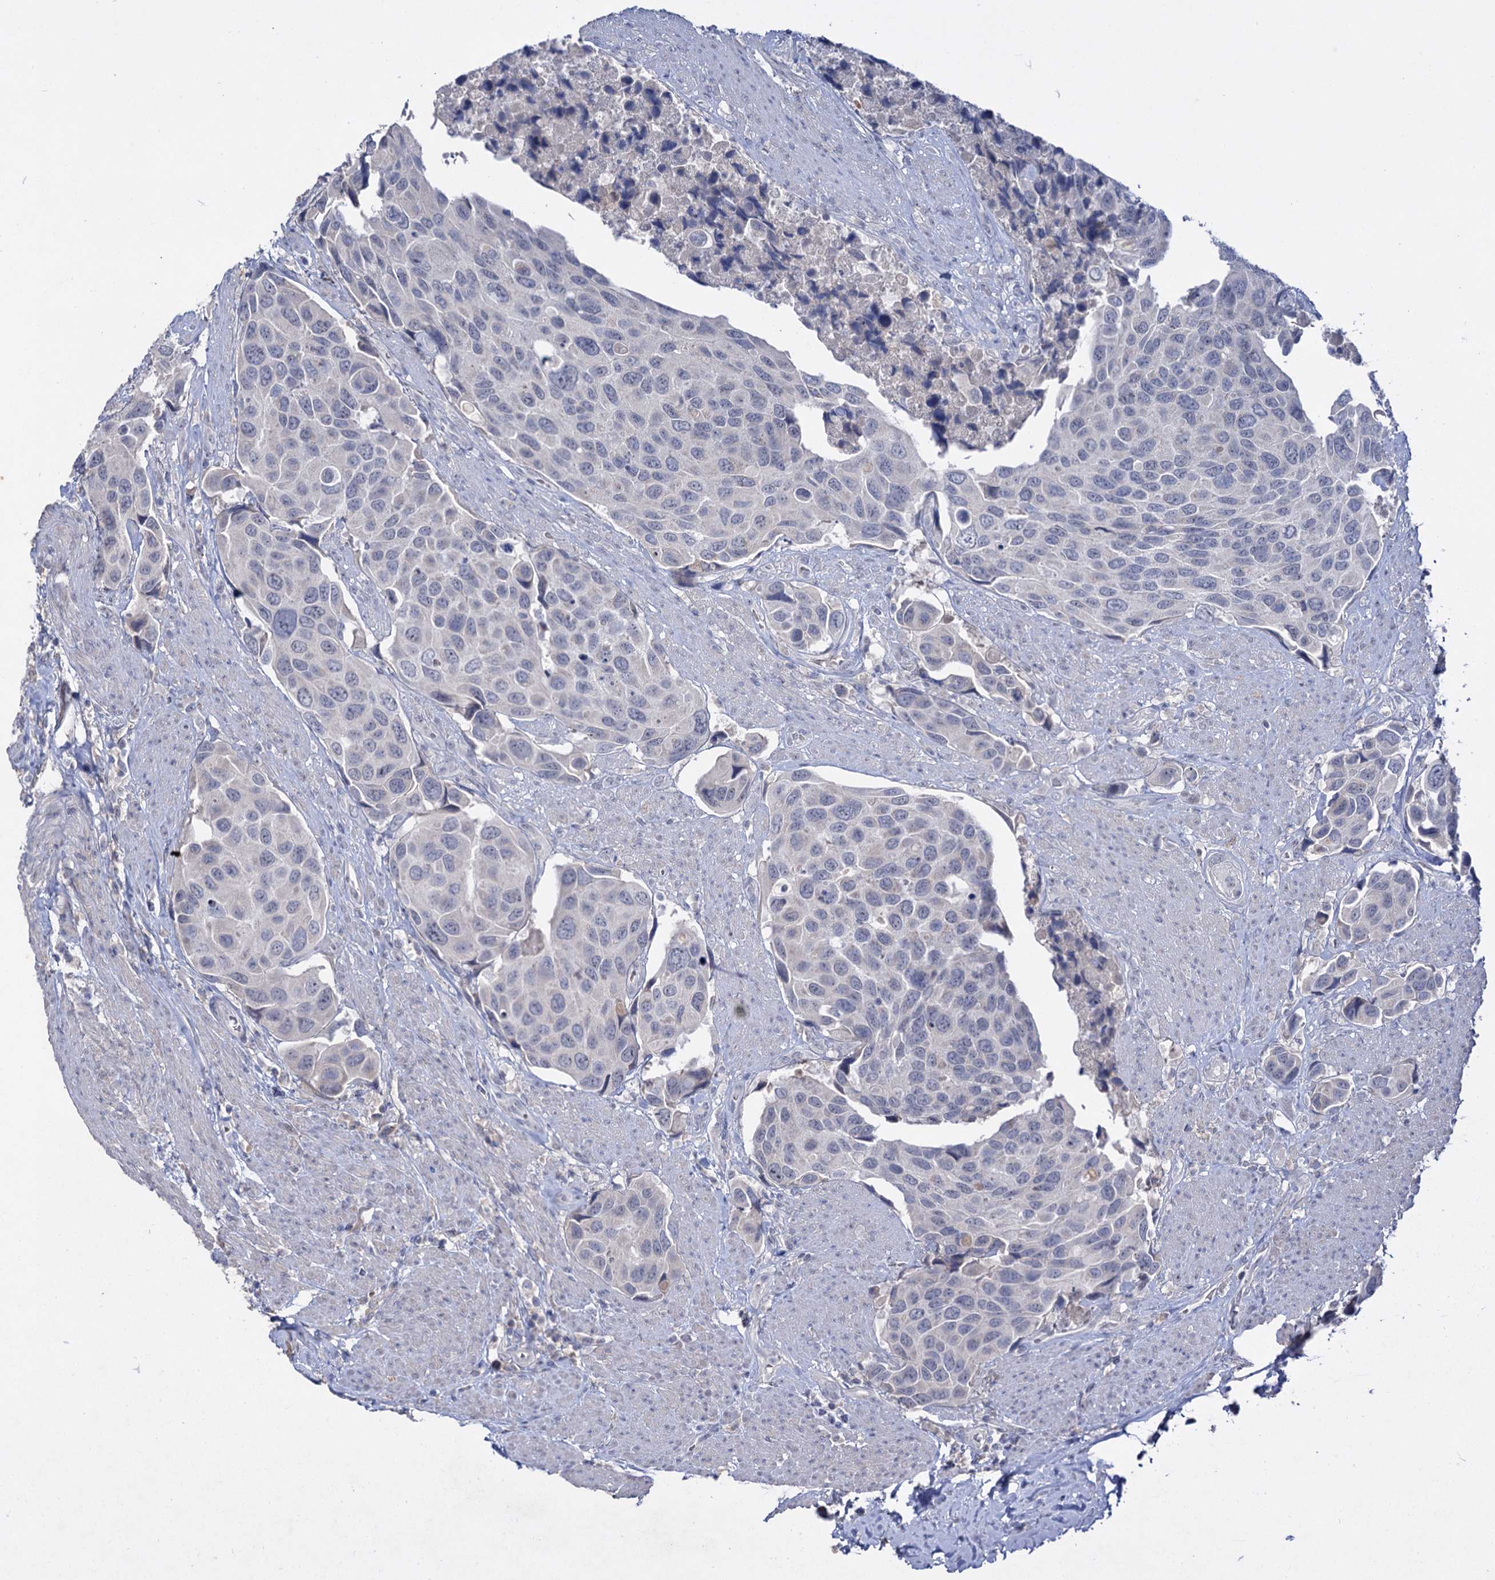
{"staining": {"intensity": "negative", "quantity": "none", "location": "none"}, "tissue": "urothelial cancer", "cell_type": "Tumor cells", "image_type": "cancer", "snomed": [{"axis": "morphology", "description": "Urothelial carcinoma, High grade"}, {"axis": "topography", "description": "Urinary bladder"}], "caption": "A photomicrograph of human high-grade urothelial carcinoma is negative for staining in tumor cells.", "gene": "ATP4A", "patient": {"sex": "male", "age": 74}}